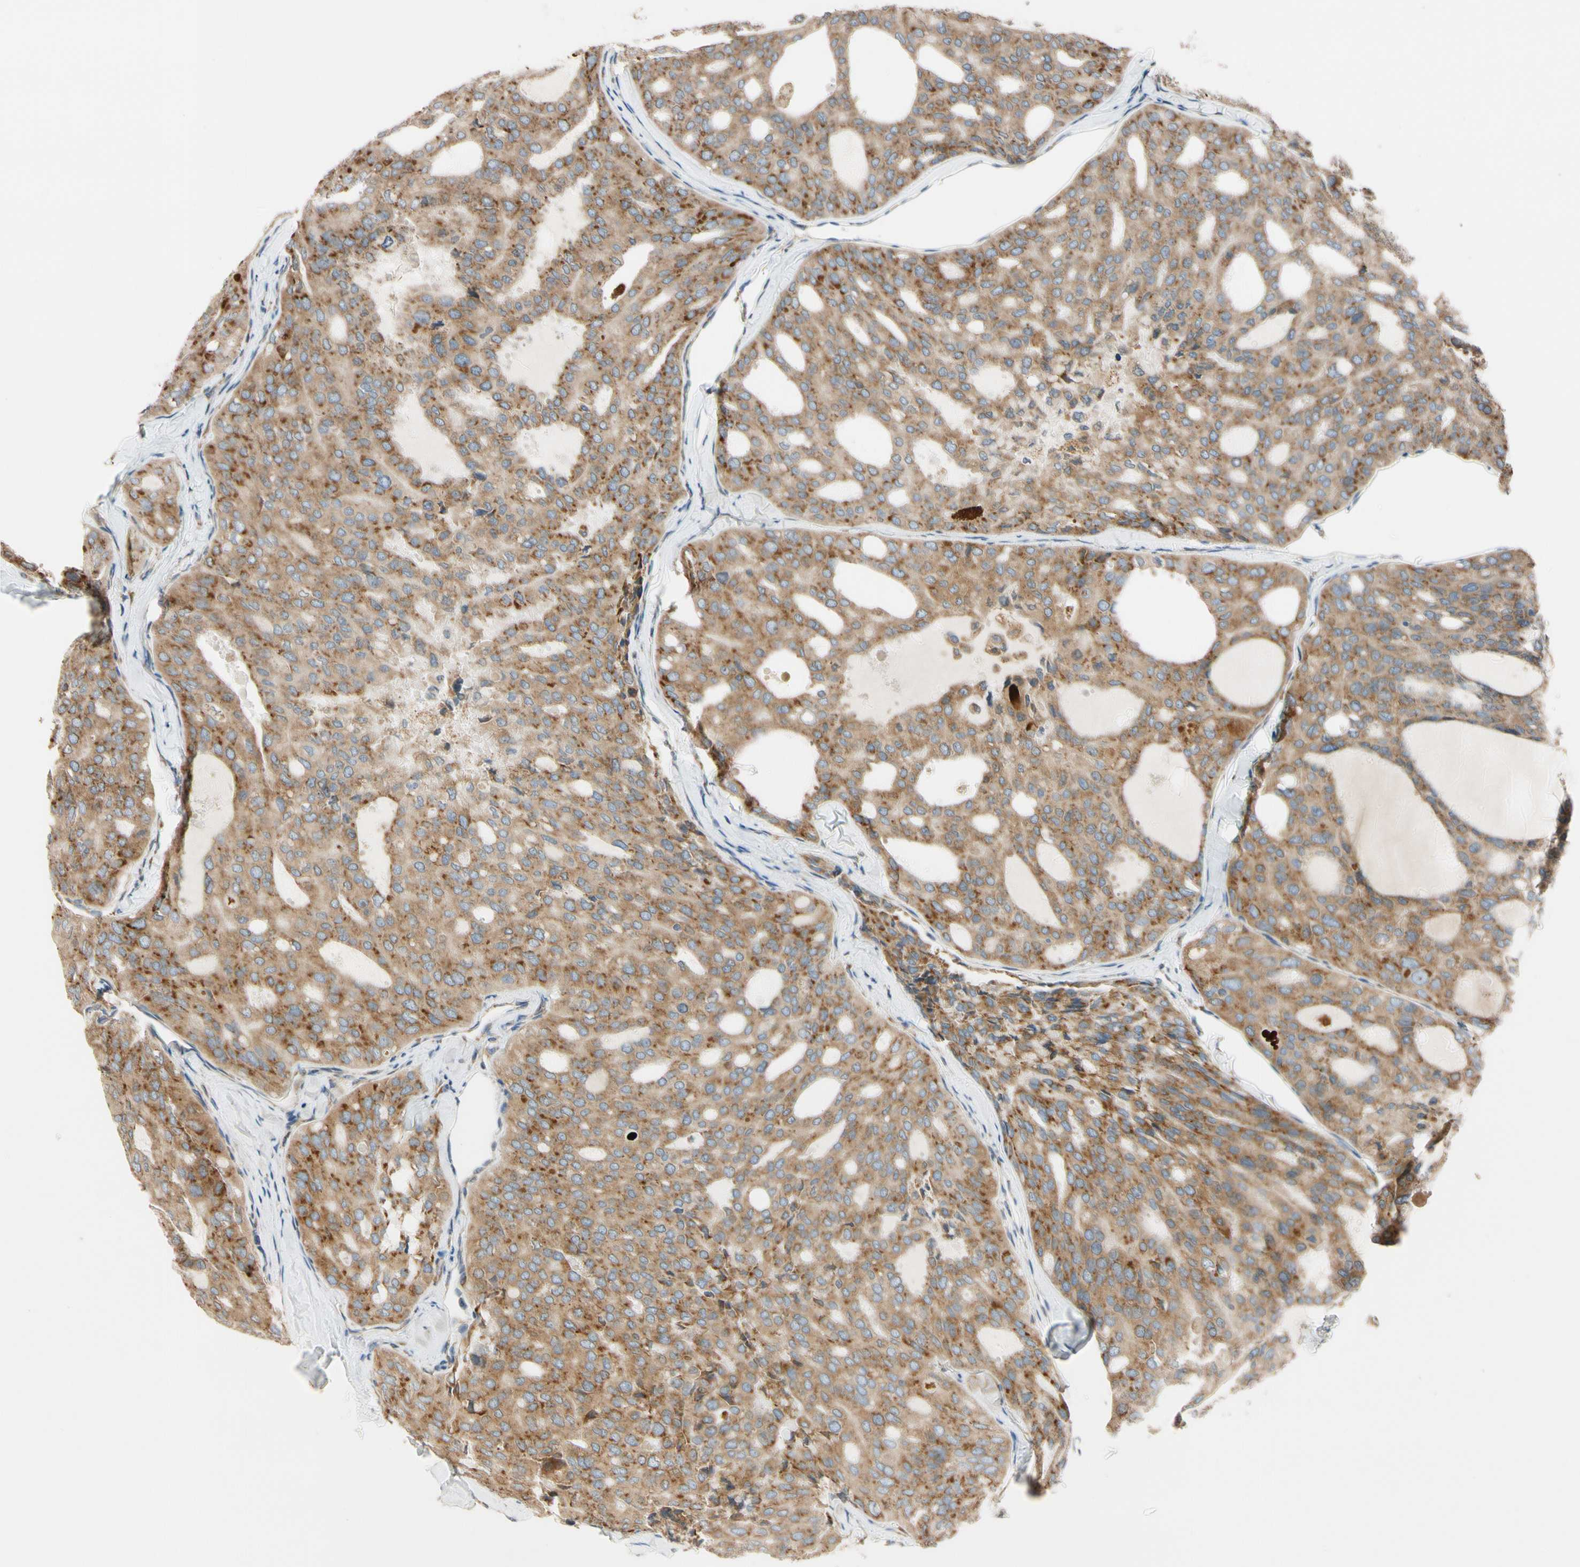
{"staining": {"intensity": "moderate", "quantity": ">75%", "location": "cytoplasmic/membranous"}, "tissue": "thyroid cancer", "cell_type": "Tumor cells", "image_type": "cancer", "snomed": [{"axis": "morphology", "description": "Follicular adenoma carcinoma, NOS"}, {"axis": "topography", "description": "Thyroid gland"}], "caption": "About >75% of tumor cells in follicular adenoma carcinoma (thyroid) exhibit moderate cytoplasmic/membranous protein positivity as visualized by brown immunohistochemical staining.", "gene": "RPN2", "patient": {"sex": "male", "age": 75}}